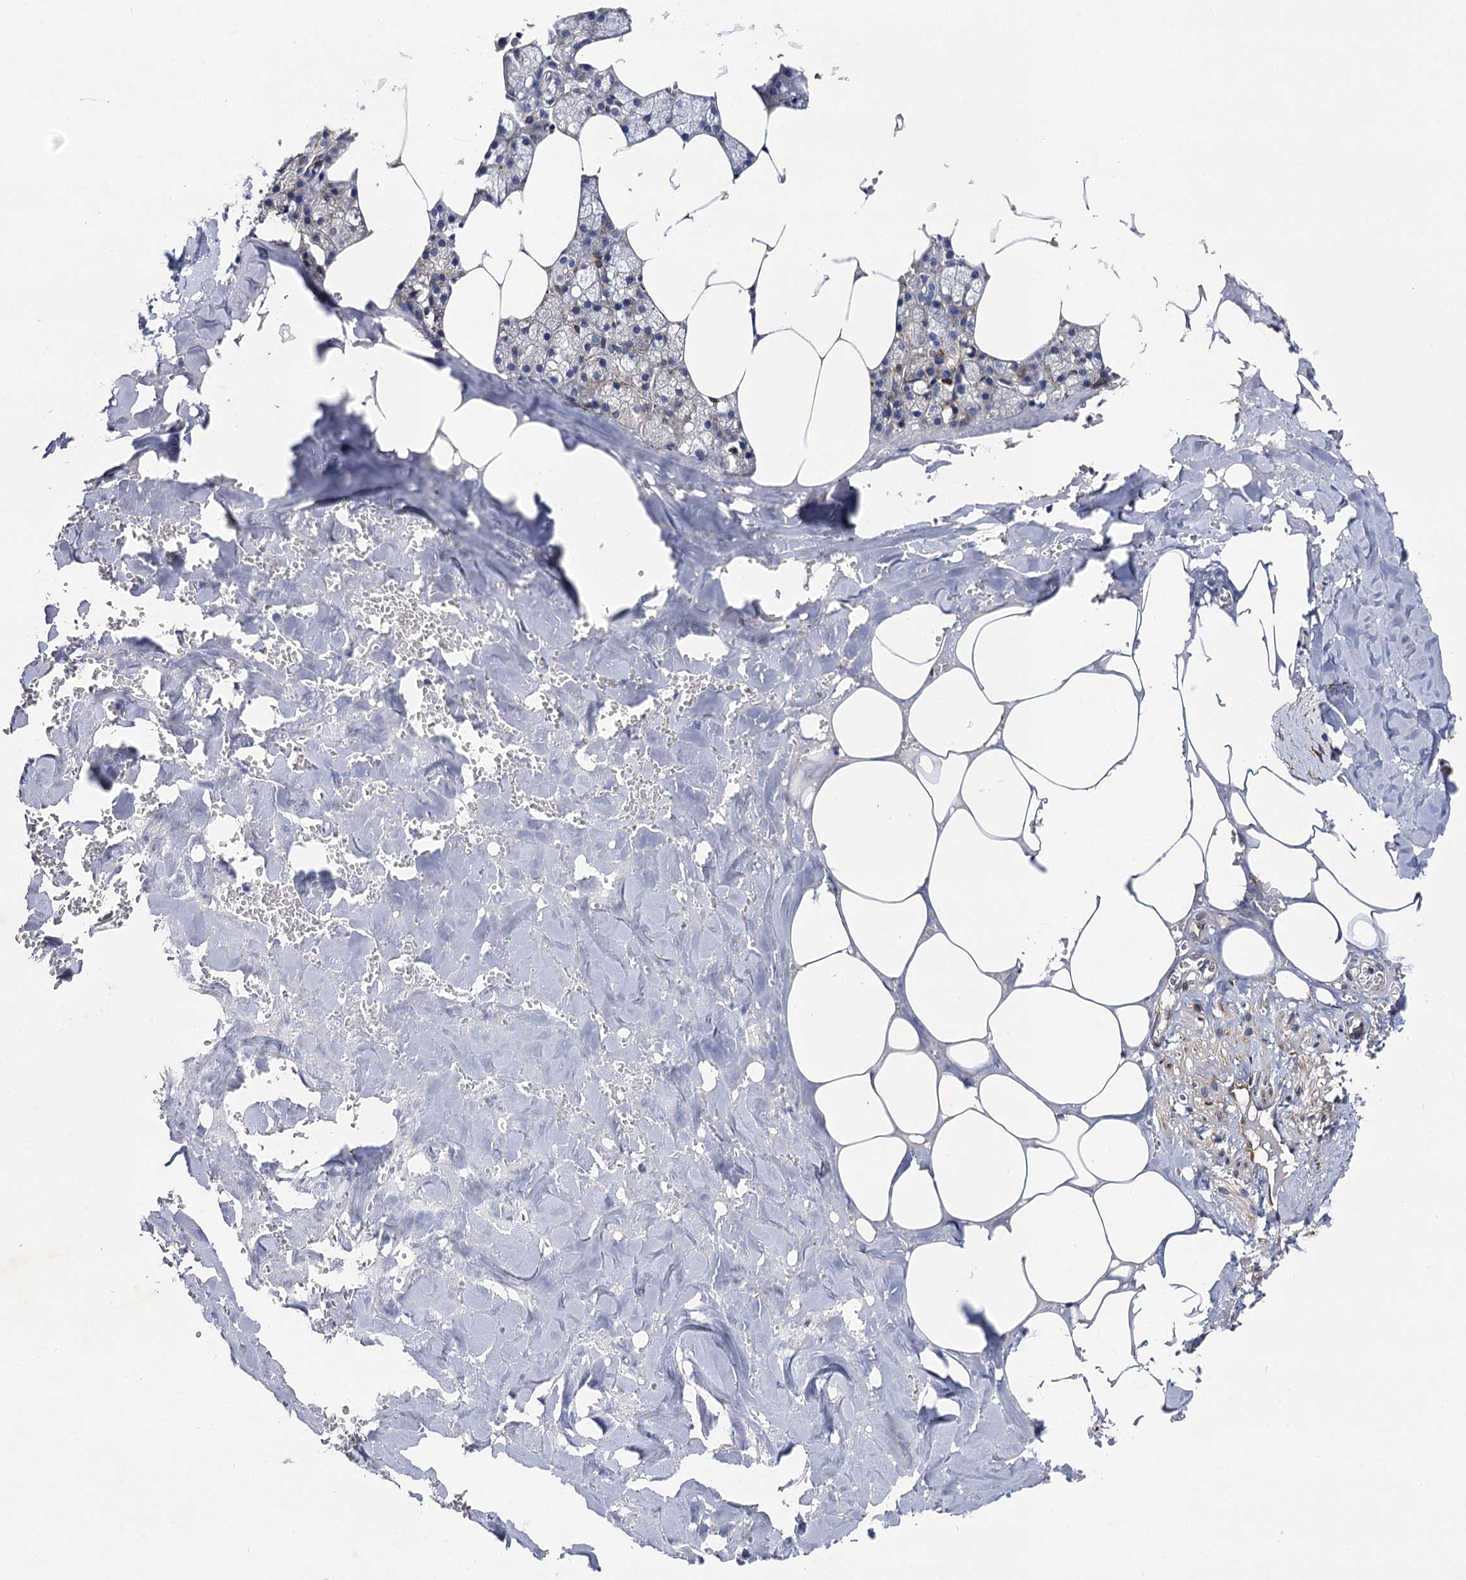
{"staining": {"intensity": "moderate", "quantity": "<25%", "location": "cytoplasmic/membranous"}, "tissue": "salivary gland", "cell_type": "Glandular cells", "image_type": "normal", "snomed": [{"axis": "morphology", "description": "Normal tissue, NOS"}, {"axis": "topography", "description": "Salivary gland"}], "caption": "About <25% of glandular cells in benign human salivary gland display moderate cytoplasmic/membranous protein expression as visualized by brown immunohistochemical staining.", "gene": "POGLUT3", "patient": {"sex": "male", "age": 62}}